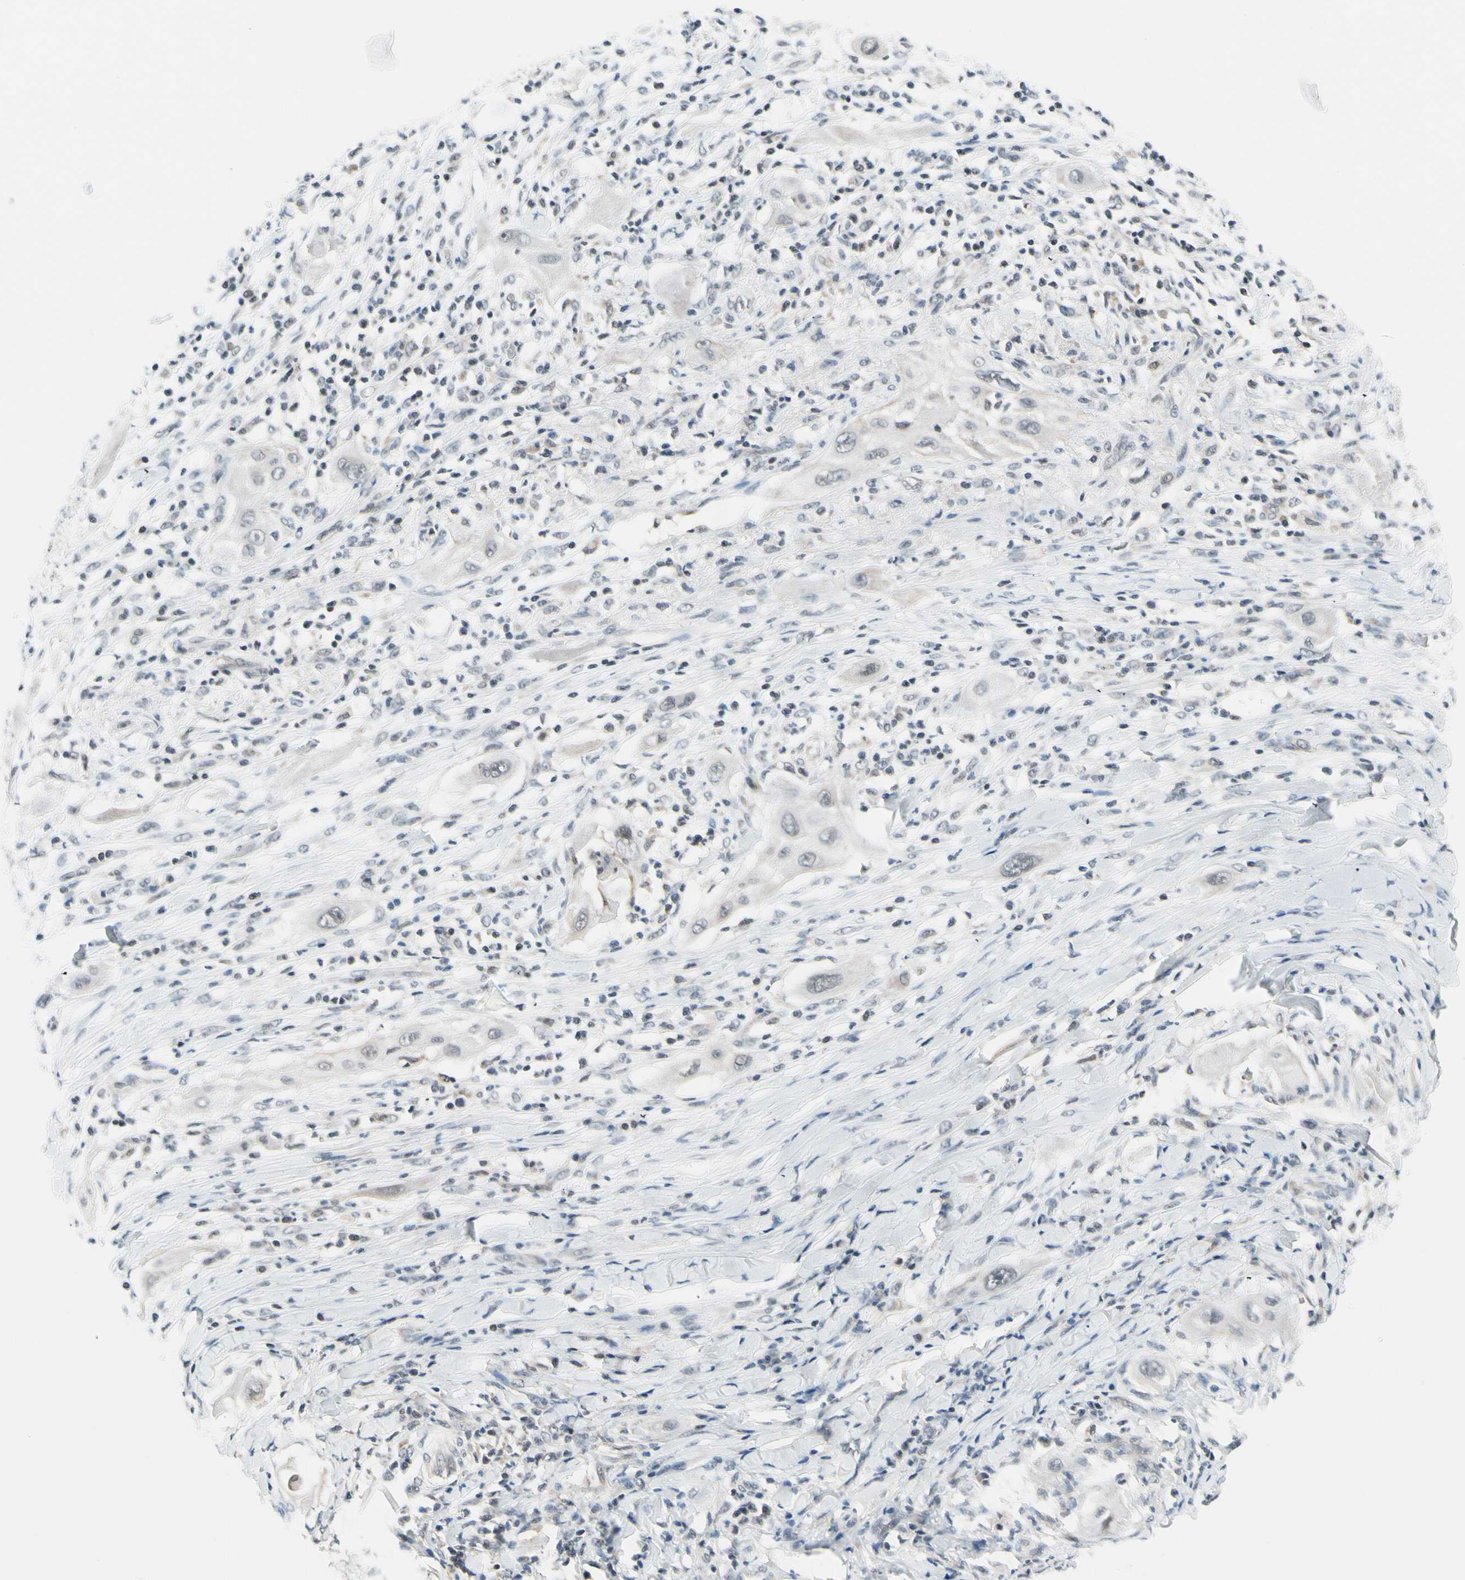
{"staining": {"intensity": "negative", "quantity": "none", "location": "none"}, "tissue": "lung cancer", "cell_type": "Tumor cells", "image_type": "cancer", "snomed": [{"axis": "morphology", "description": "Squamous cell carcinoma, NOS"}, {"axis": "topography", "description": "Lung"}], "caption": "Protein analysis of squamous cell carcinoma (lung) exhibits no significant expression in tumor cells.", "gene": "TAF12", "patient": {"sex": "female", "age": 47}}